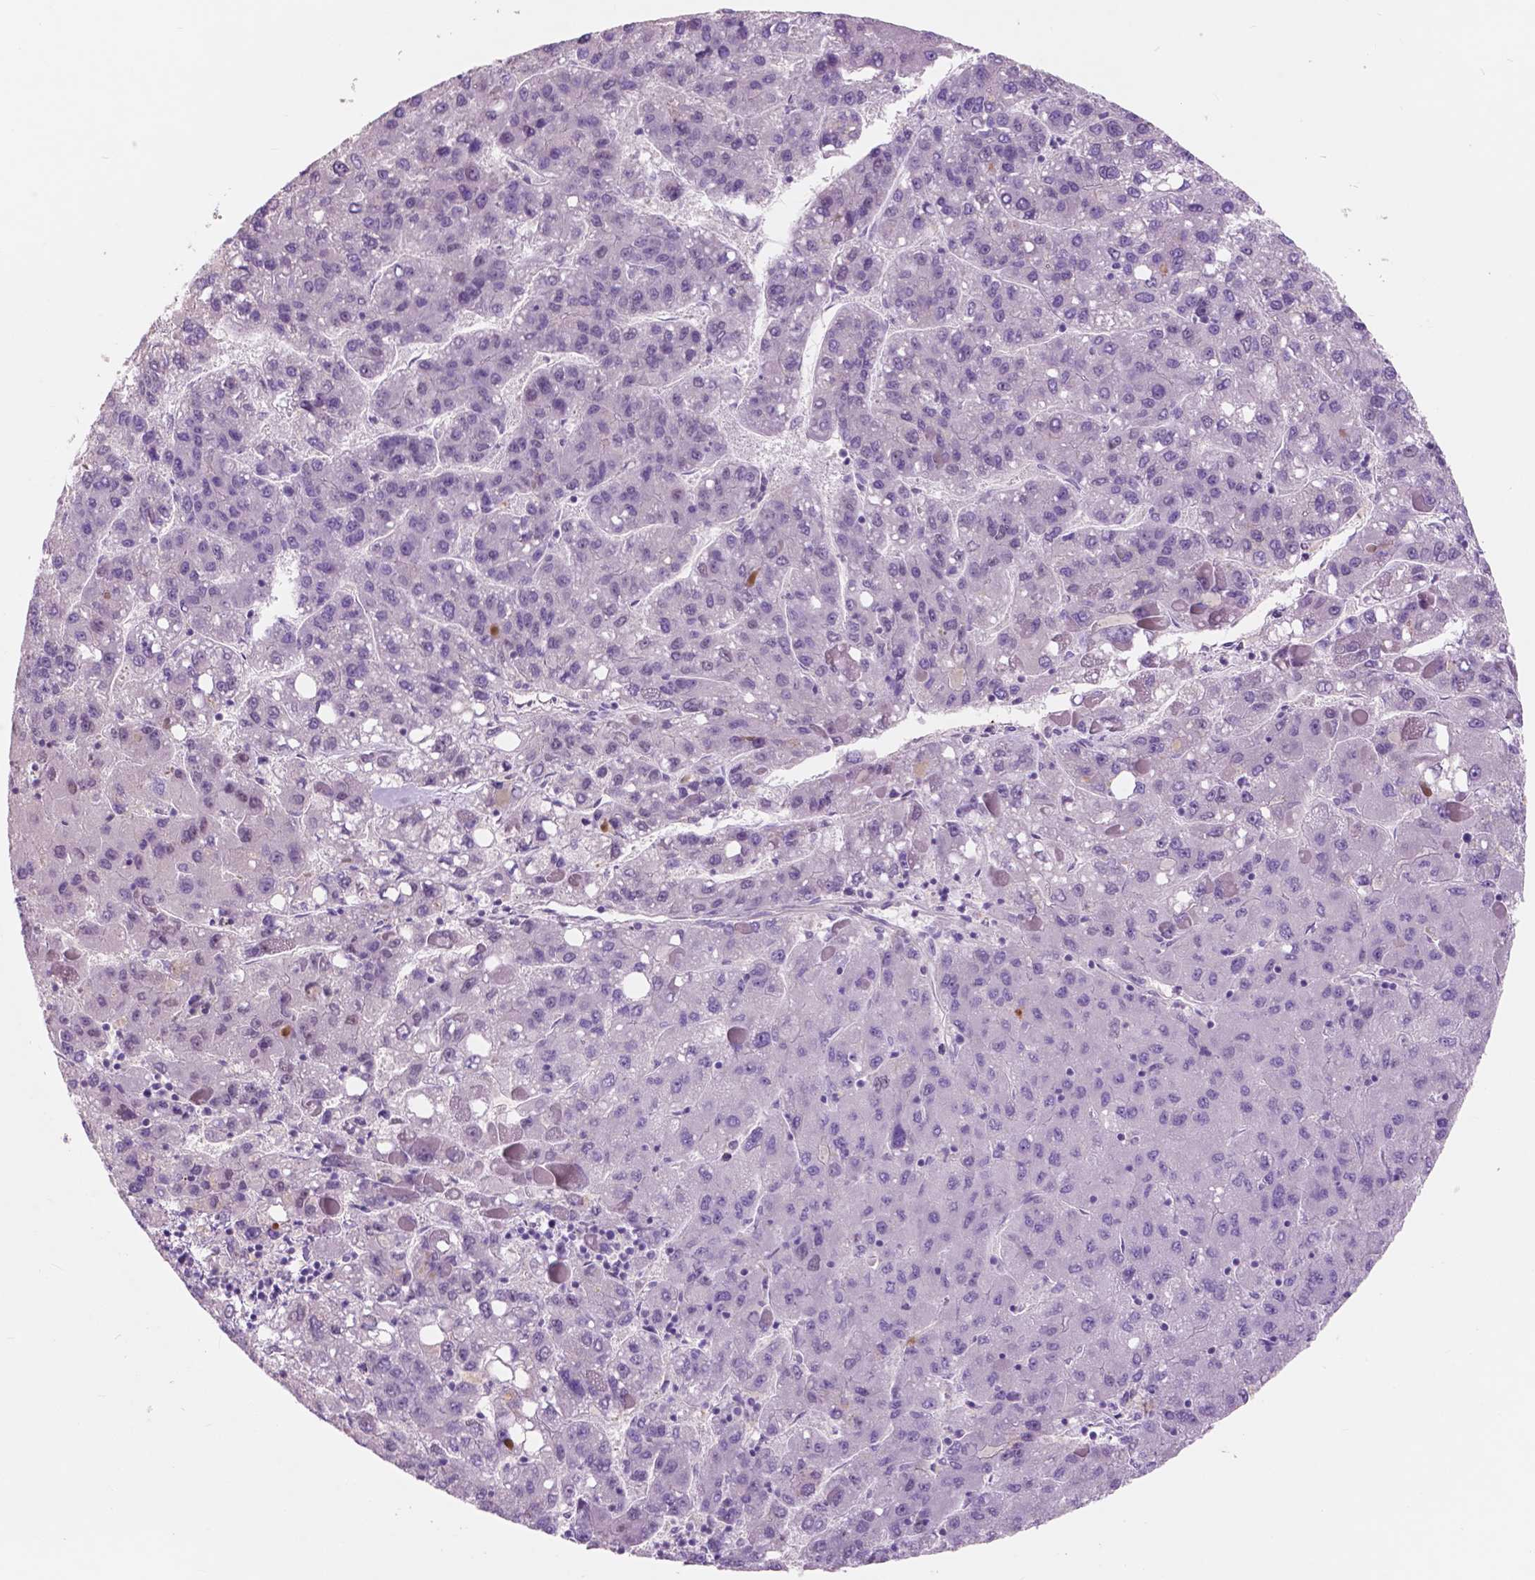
{"staining": {"intensity": "negative", "quantity": "none", "location": "none"}, "tissue": "liver cancer", "cell_type": "Tumor cells", "image_type": "cancer", "snomed": [{"axis": "morphology", "description": "Carcinoma, Hepatocellular, NOS"}, {"axis": "topography", "description": "Liver"}], "caption": "The micrograph reveals no staining of tumor cells in hepatocellular carcinoma (liver).", "gene": "CUZD1", "patient": {"sex": "female", "age": 82}}